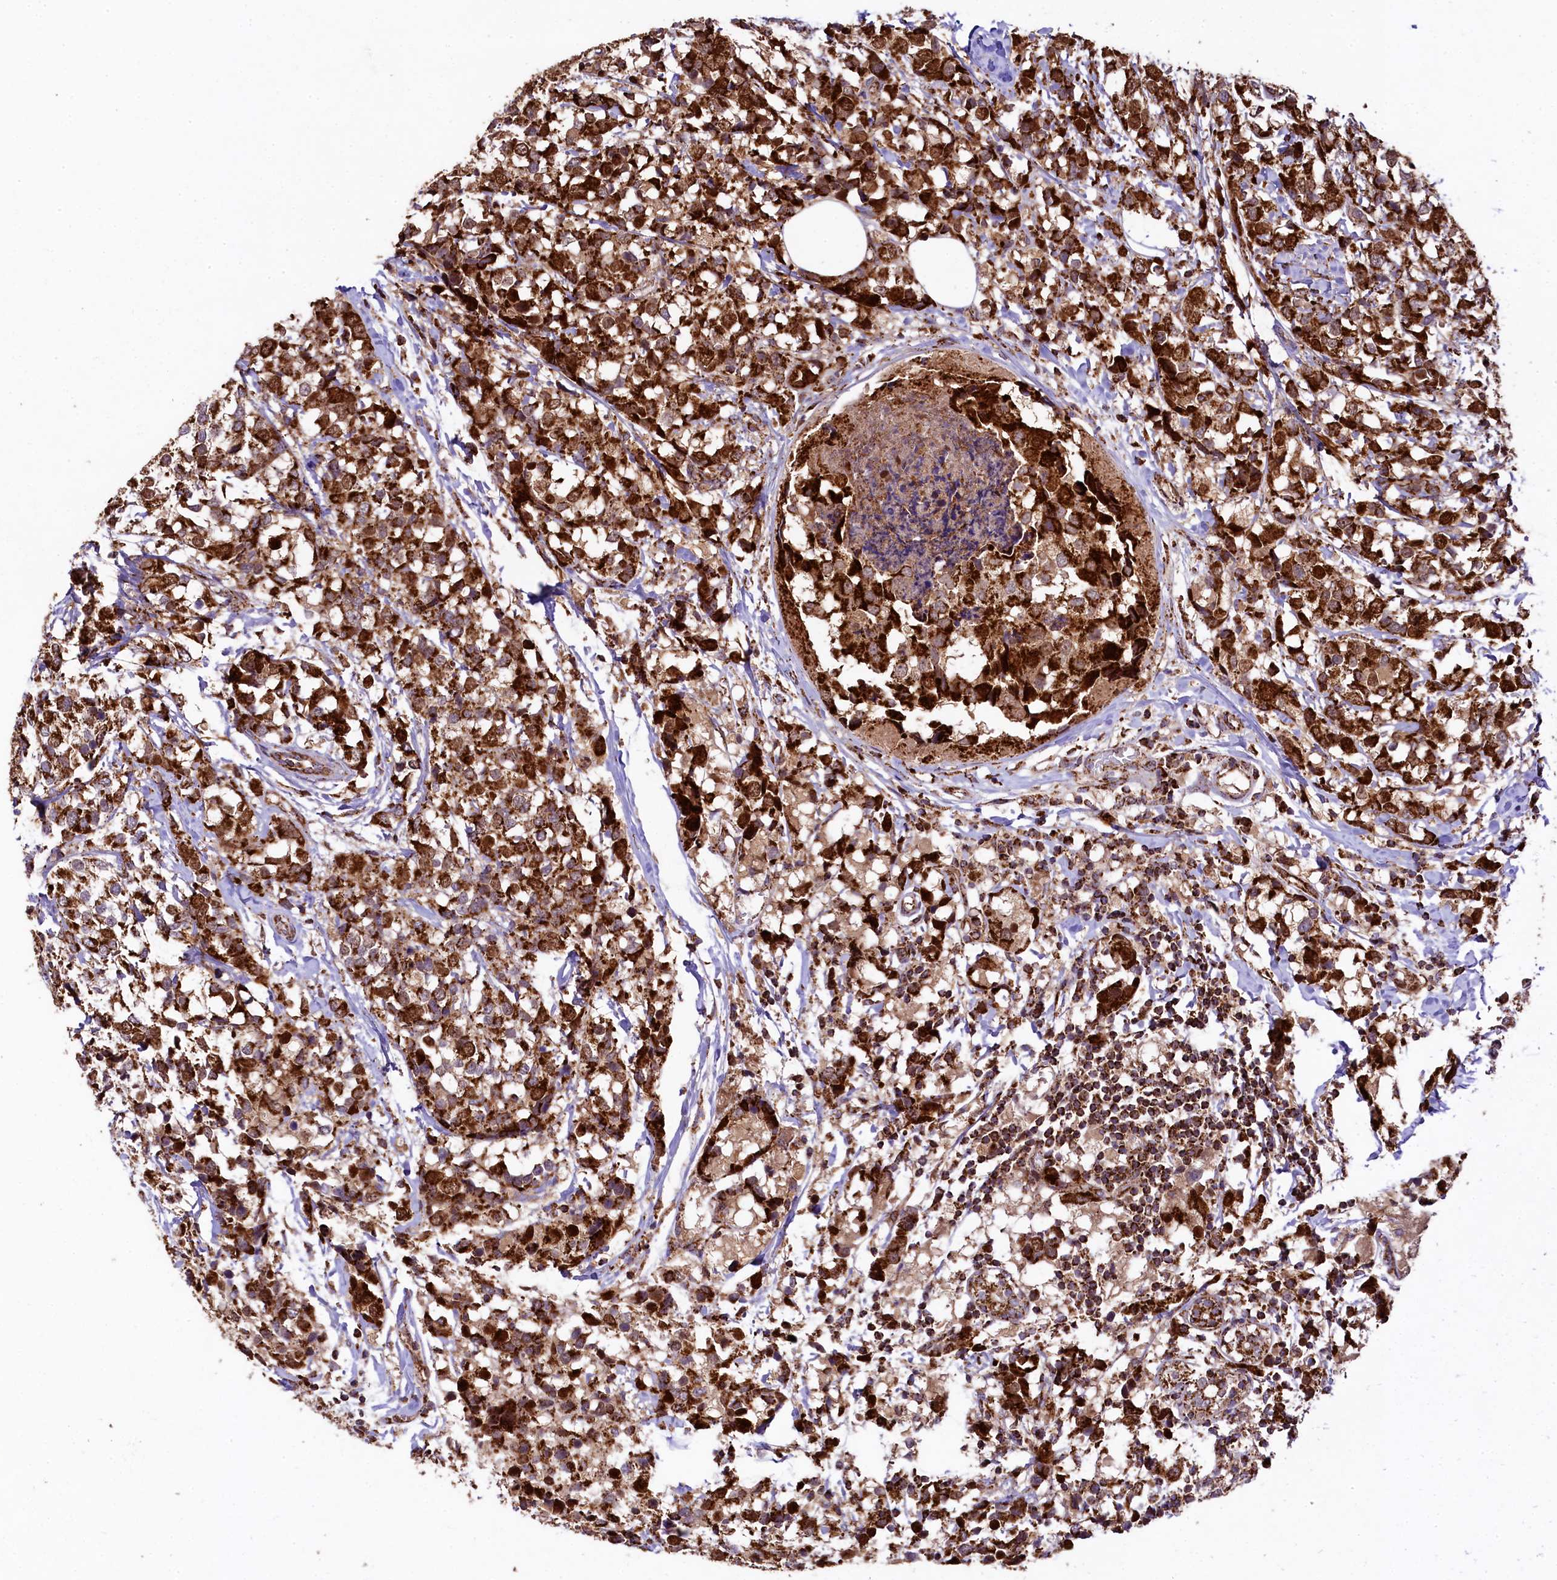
{"staining": {"intensity": "strong", "quantity": ">75%", "location": "cytoplasmic/membranous"}, "tissue": "breast cancer", "cell_type": "Tumor cells", "image_type": "cancer", "snomed": [{"axis": "morphology", "description": "Lobular carcinoma"}, {"axis": "topography", "description": "Breast"}], "caption": "Immunohistochemical staining of human lobular carcinoma (breast) exhibits high levels of strong cytoplasmic/membranous expression in about >75% of tumor cells. (Brightfield microscopy of DAB IHC at high magnification).", "gene": "CLYBL", "patient": {"sex": "female", "age": 59}}